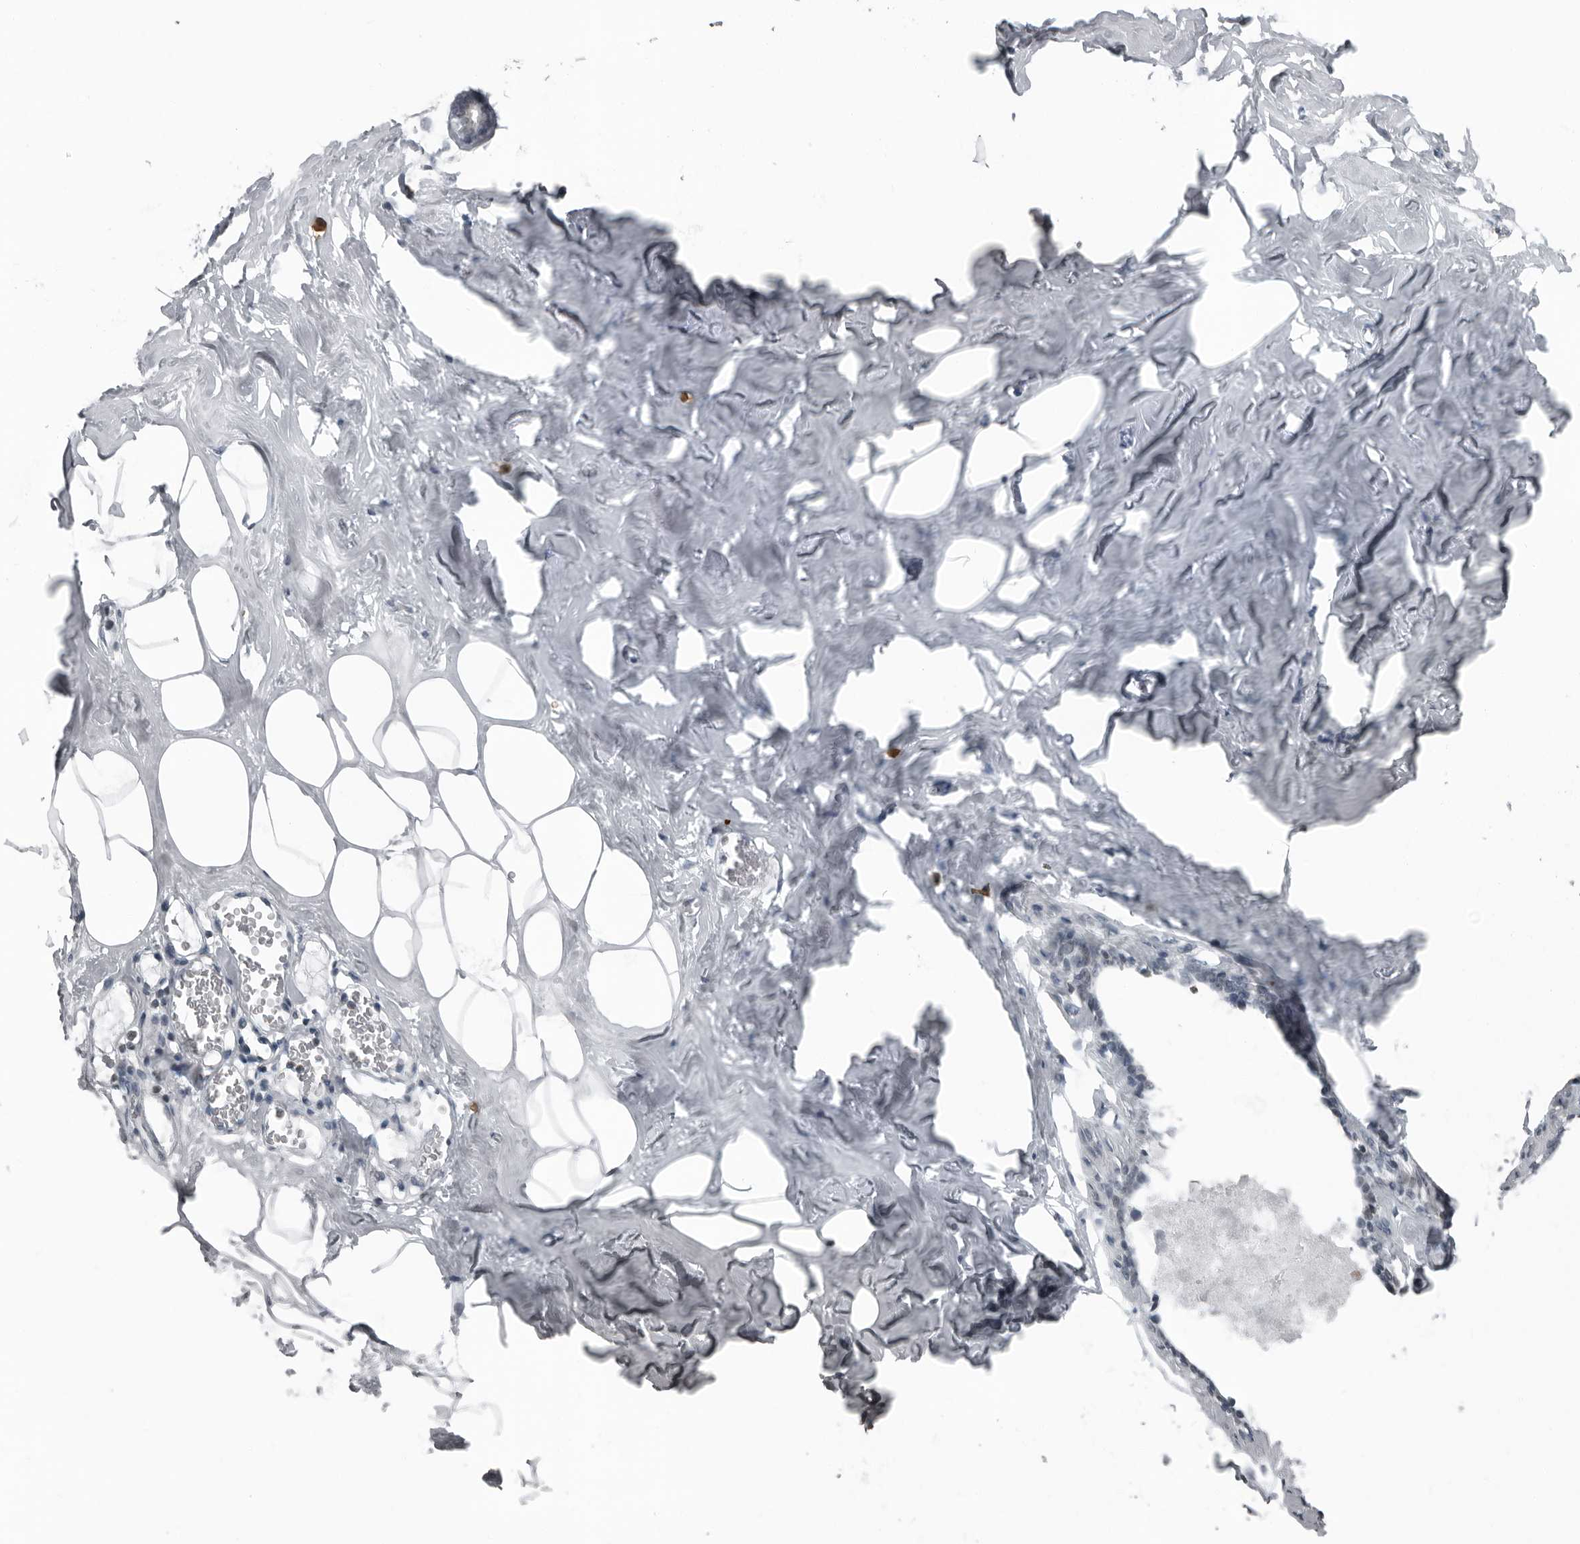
{"staining": {"intensity": "negative", "quantity": "none", "location": "none"}, "tissue": "adipose tissue", "cell_type": "Adipocytes", "image_type": "normal", "snomed": [{"axis": "morphology", "description": "Normal tissue, NOS"}, {"axis": "morphology", "description": "Fibrosis, NOS"}, {"axis": "topography", "description": "Breast"}, {"axis": "topography", "description": "Adipose tissue"}], "caption": "Adipose tissue was stained to show a protein in brown. There is no significant expression in adipocytes. (Brightfield microscopy of DAB (3,3'-diaminobenzidine) immunohistochemistry (IHC) at high magnification).", "gene": "RTCA", "patient": {"sex": "female", "age": 39}}